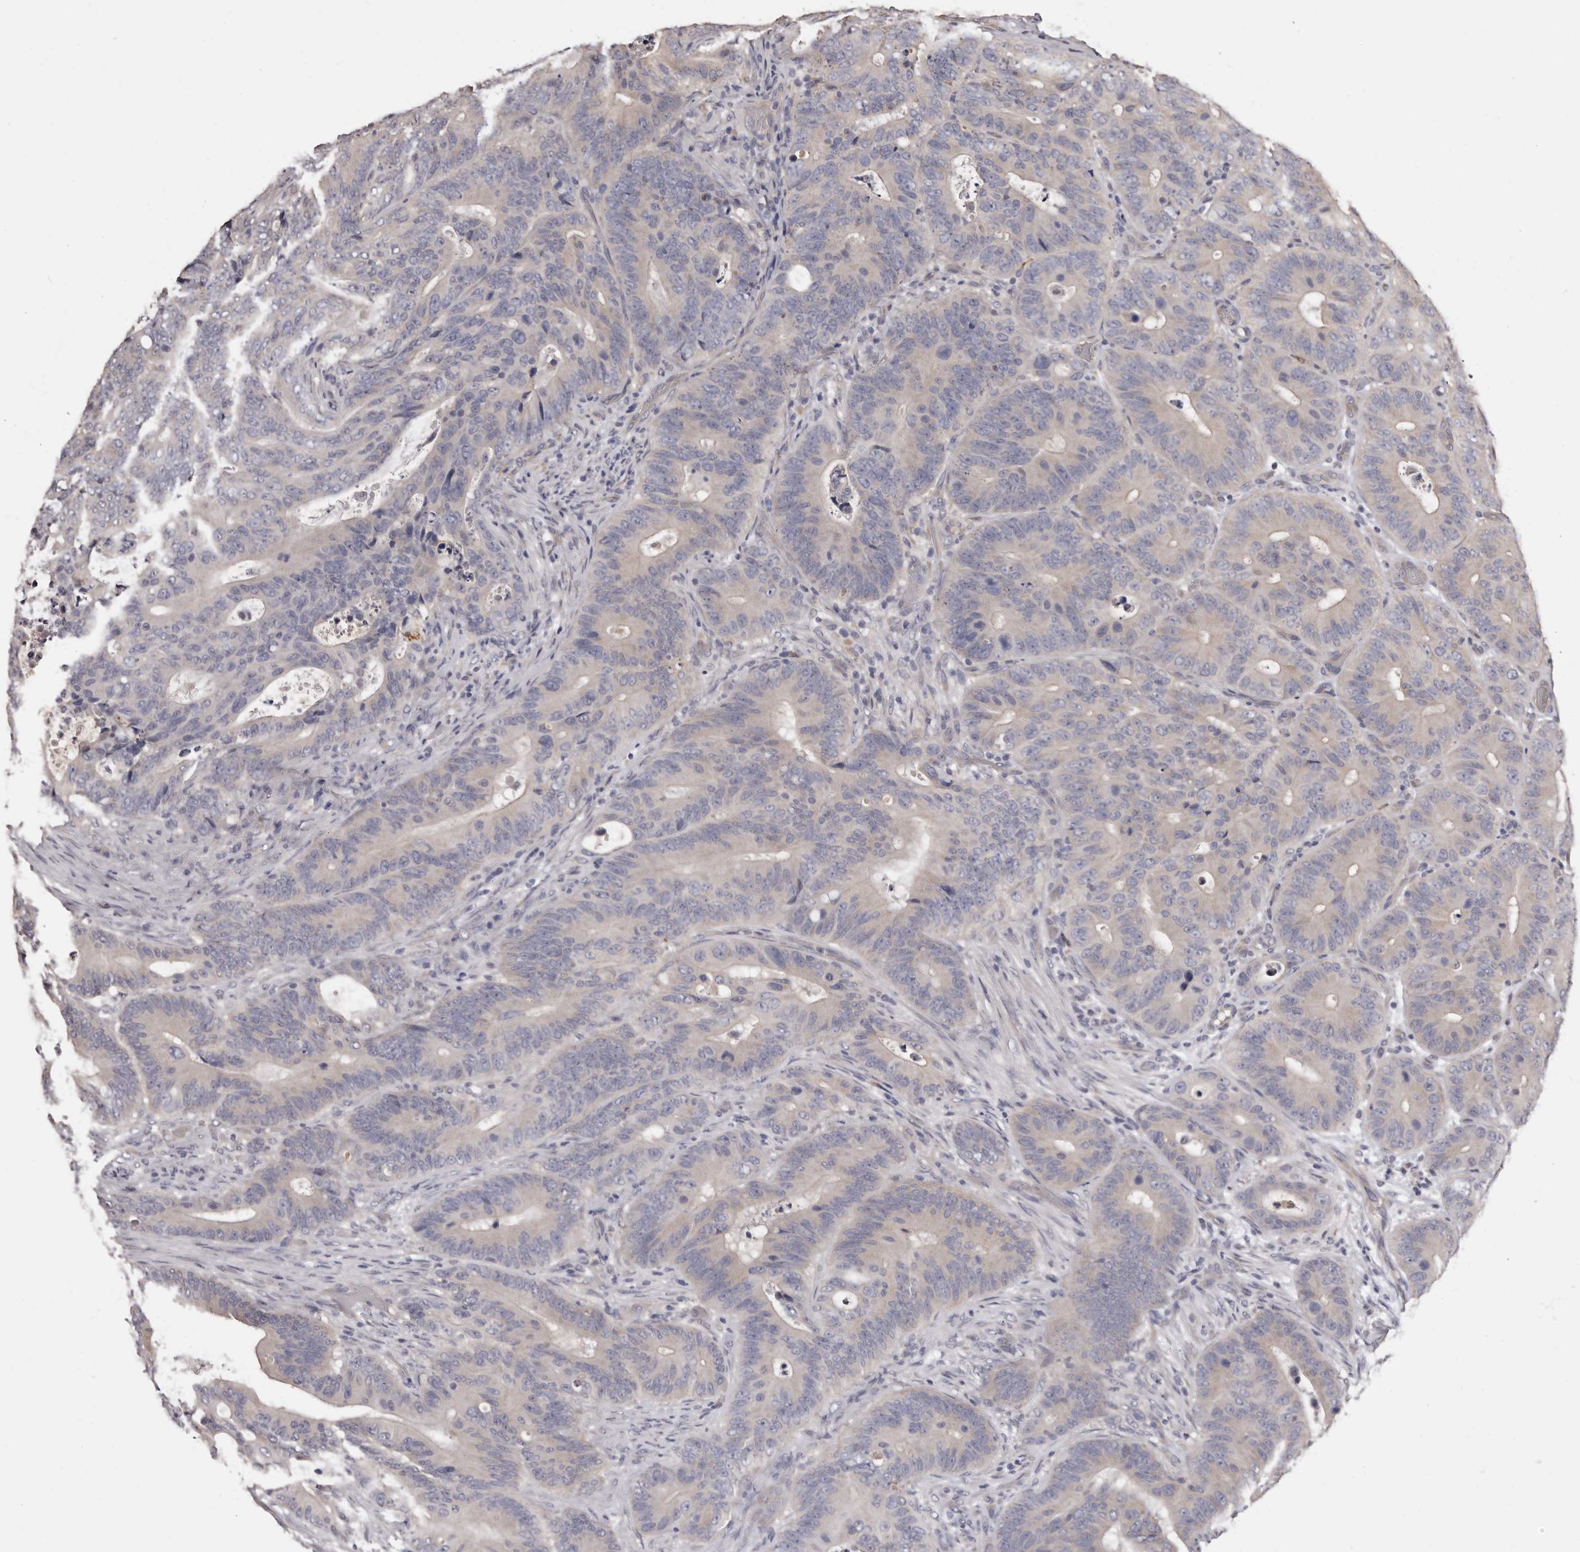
{"staining": {"intensity": "negative", "quantity": "none", "location": "none"}, "tissue": "colorectal cancer", "cell_type": "Tumor cells", "image_type": "cancer", "snomed": [{"axis": "morphology", "description": "Adenocarcinoma, NOS"}, {"axis": "topography", "description": "Colon"}], "caption": "Tumor cells show no significant positivity in colorectal cancer.", "gene": "ETNK1", "patient": {"sex": "male", "age": 83}}